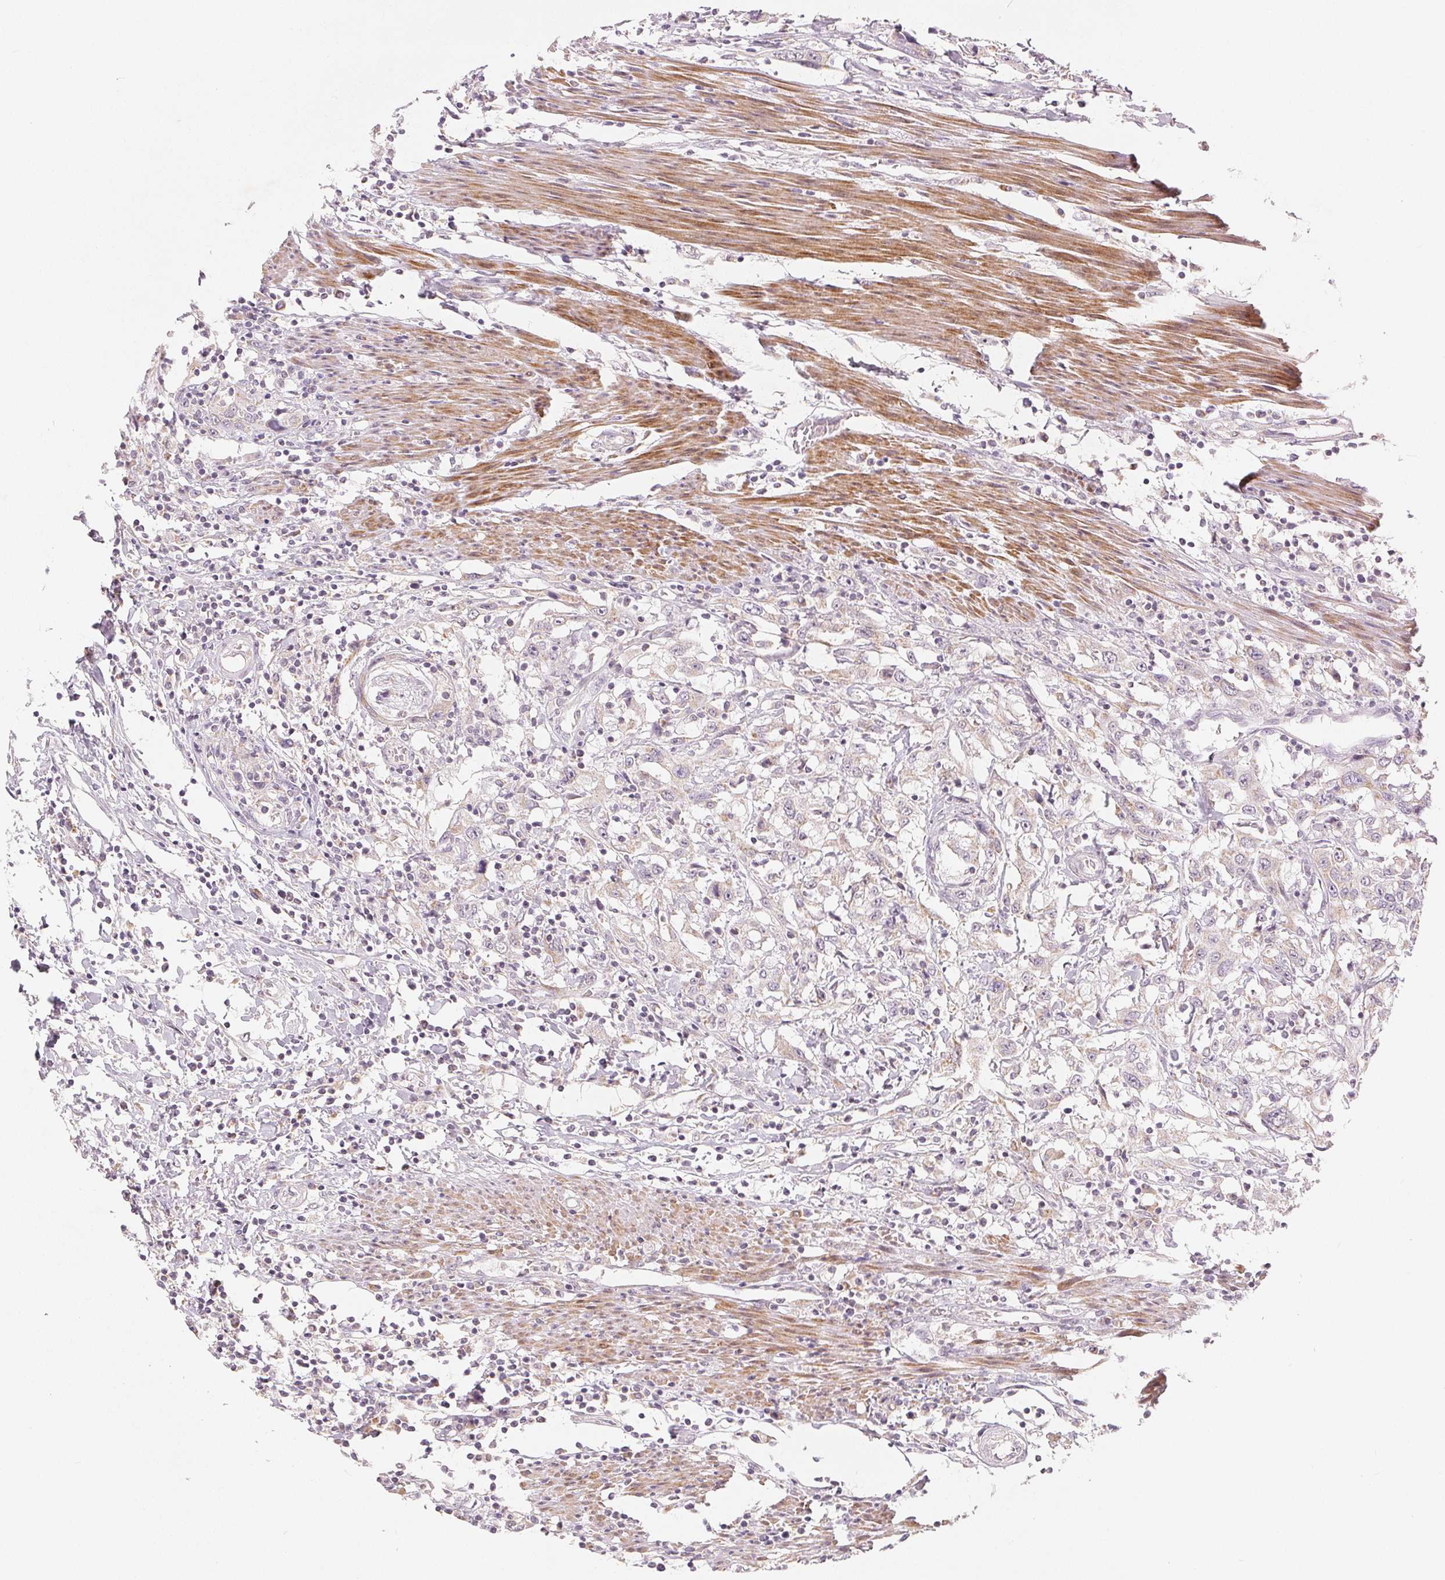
{"staining": {"intensity": "negative", "quantity": "none", "location": "none"}, "tissue": "urothelial cancer", "cell_type": "Tumor cells", "image_type": "cancer", "snomed": [{"axis": "morphology", "description": "Urothelial carcinoma, High grade"}, {"axis": "topography", "description": "Urinary bladder"}], "caption": "The micrograph displays no significant staining in tumor cells of urothelial cancer.", "gene": "GHITM", "patient": {"sex": "male", "age": 61}}